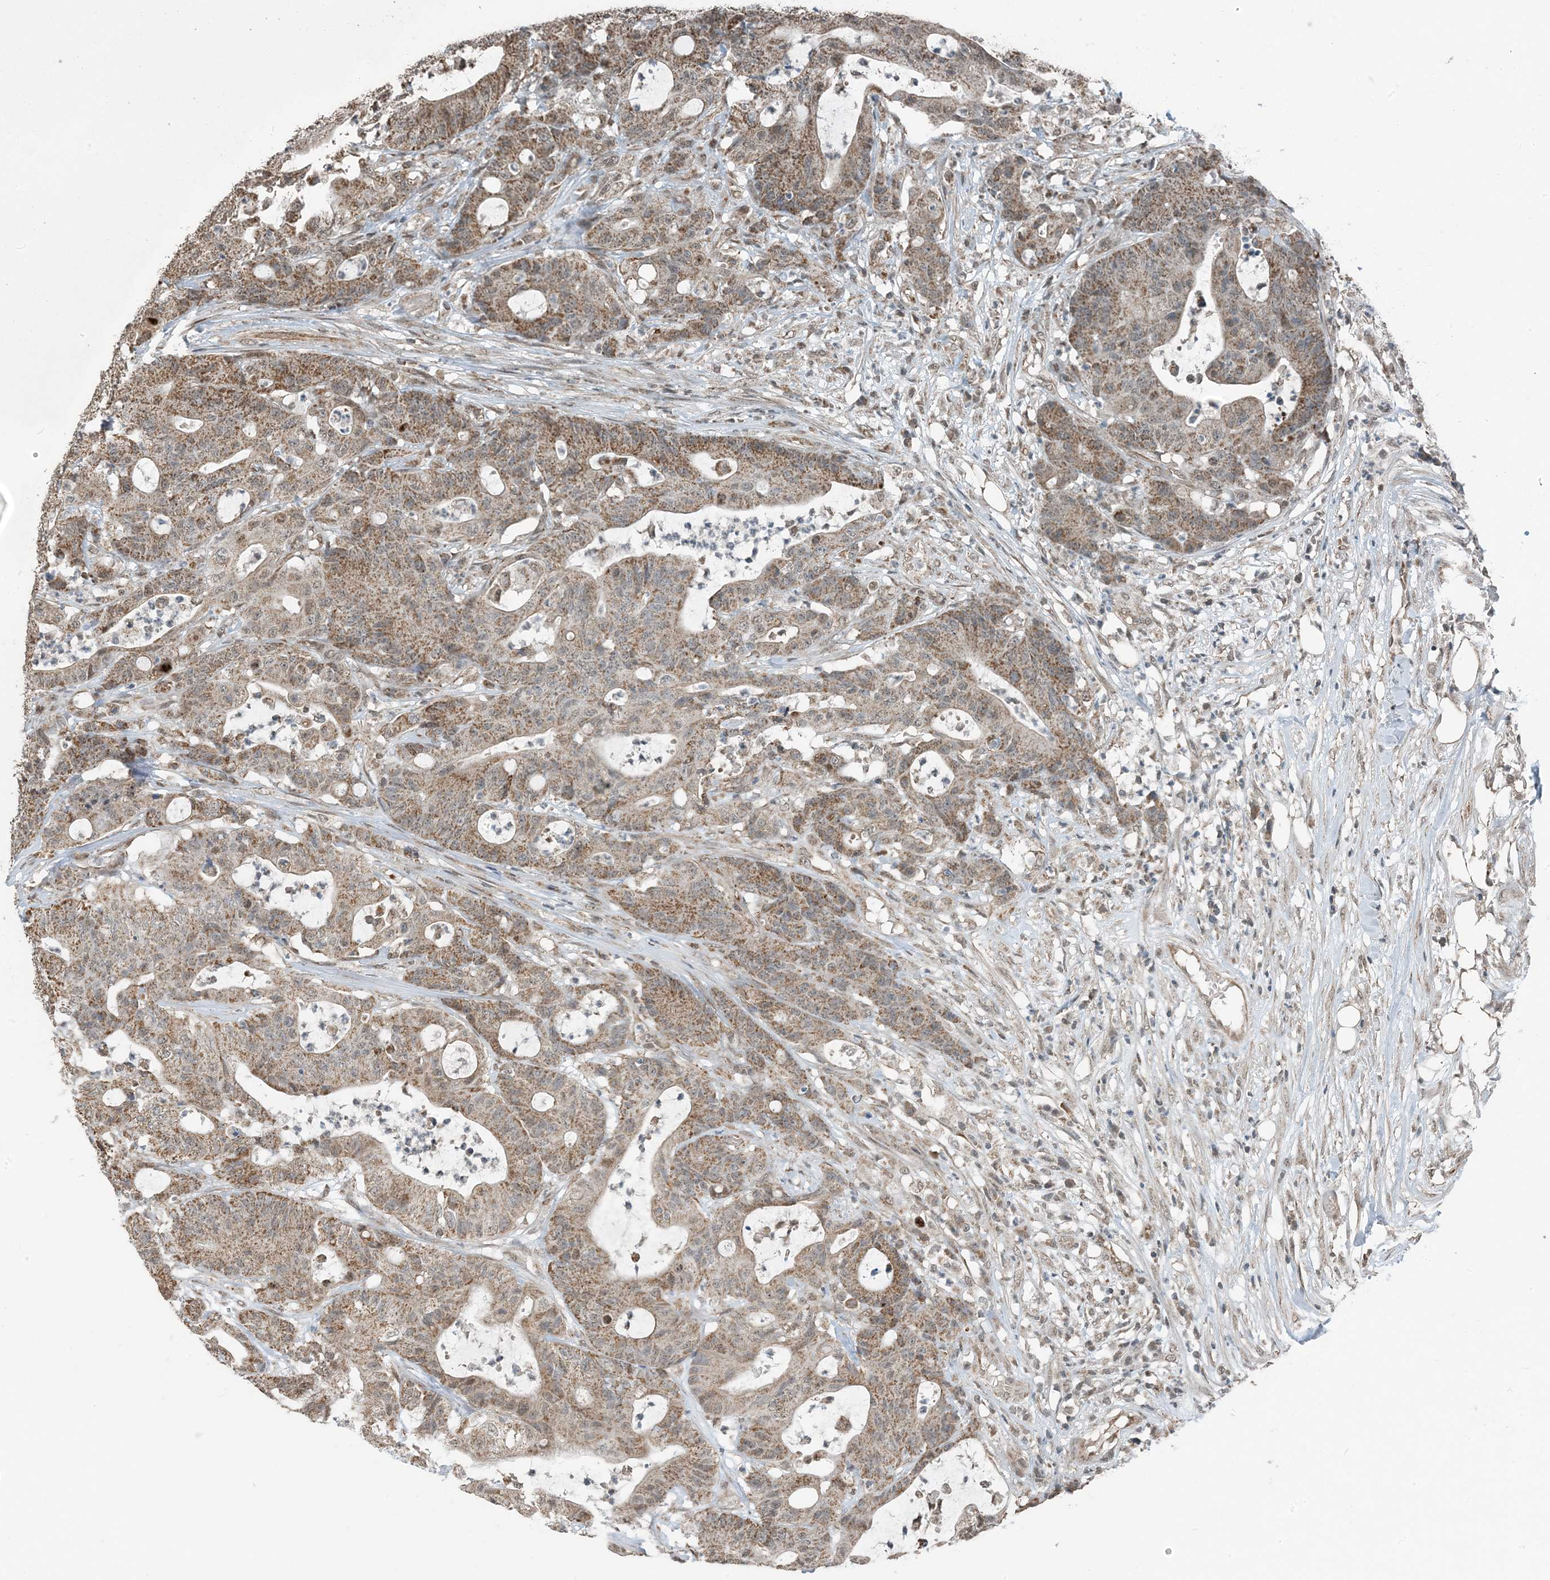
{"staining": {"intensity": "moderate", "quantity": ">75%", "location": "cytoplasmic/membranous"}, "tissue": "colorectal cancer", "cell_type": "Tumor cells", "image_type": "cancer", "snomed": [{"axis": "morphology", "description": "Adenocarcinoma, NOS"}, {"axis": "topography", "description": "Colon"}], "caption": "Colorectal cancer (adenocarcinoma) tissue exhibits moderate cytoplasmic/membranous expression in approximately >75% of tumor cells, visualized by immunohistochemistry.", "gene": "PILRB", "patient": {"sex": "female", "age": 84}}